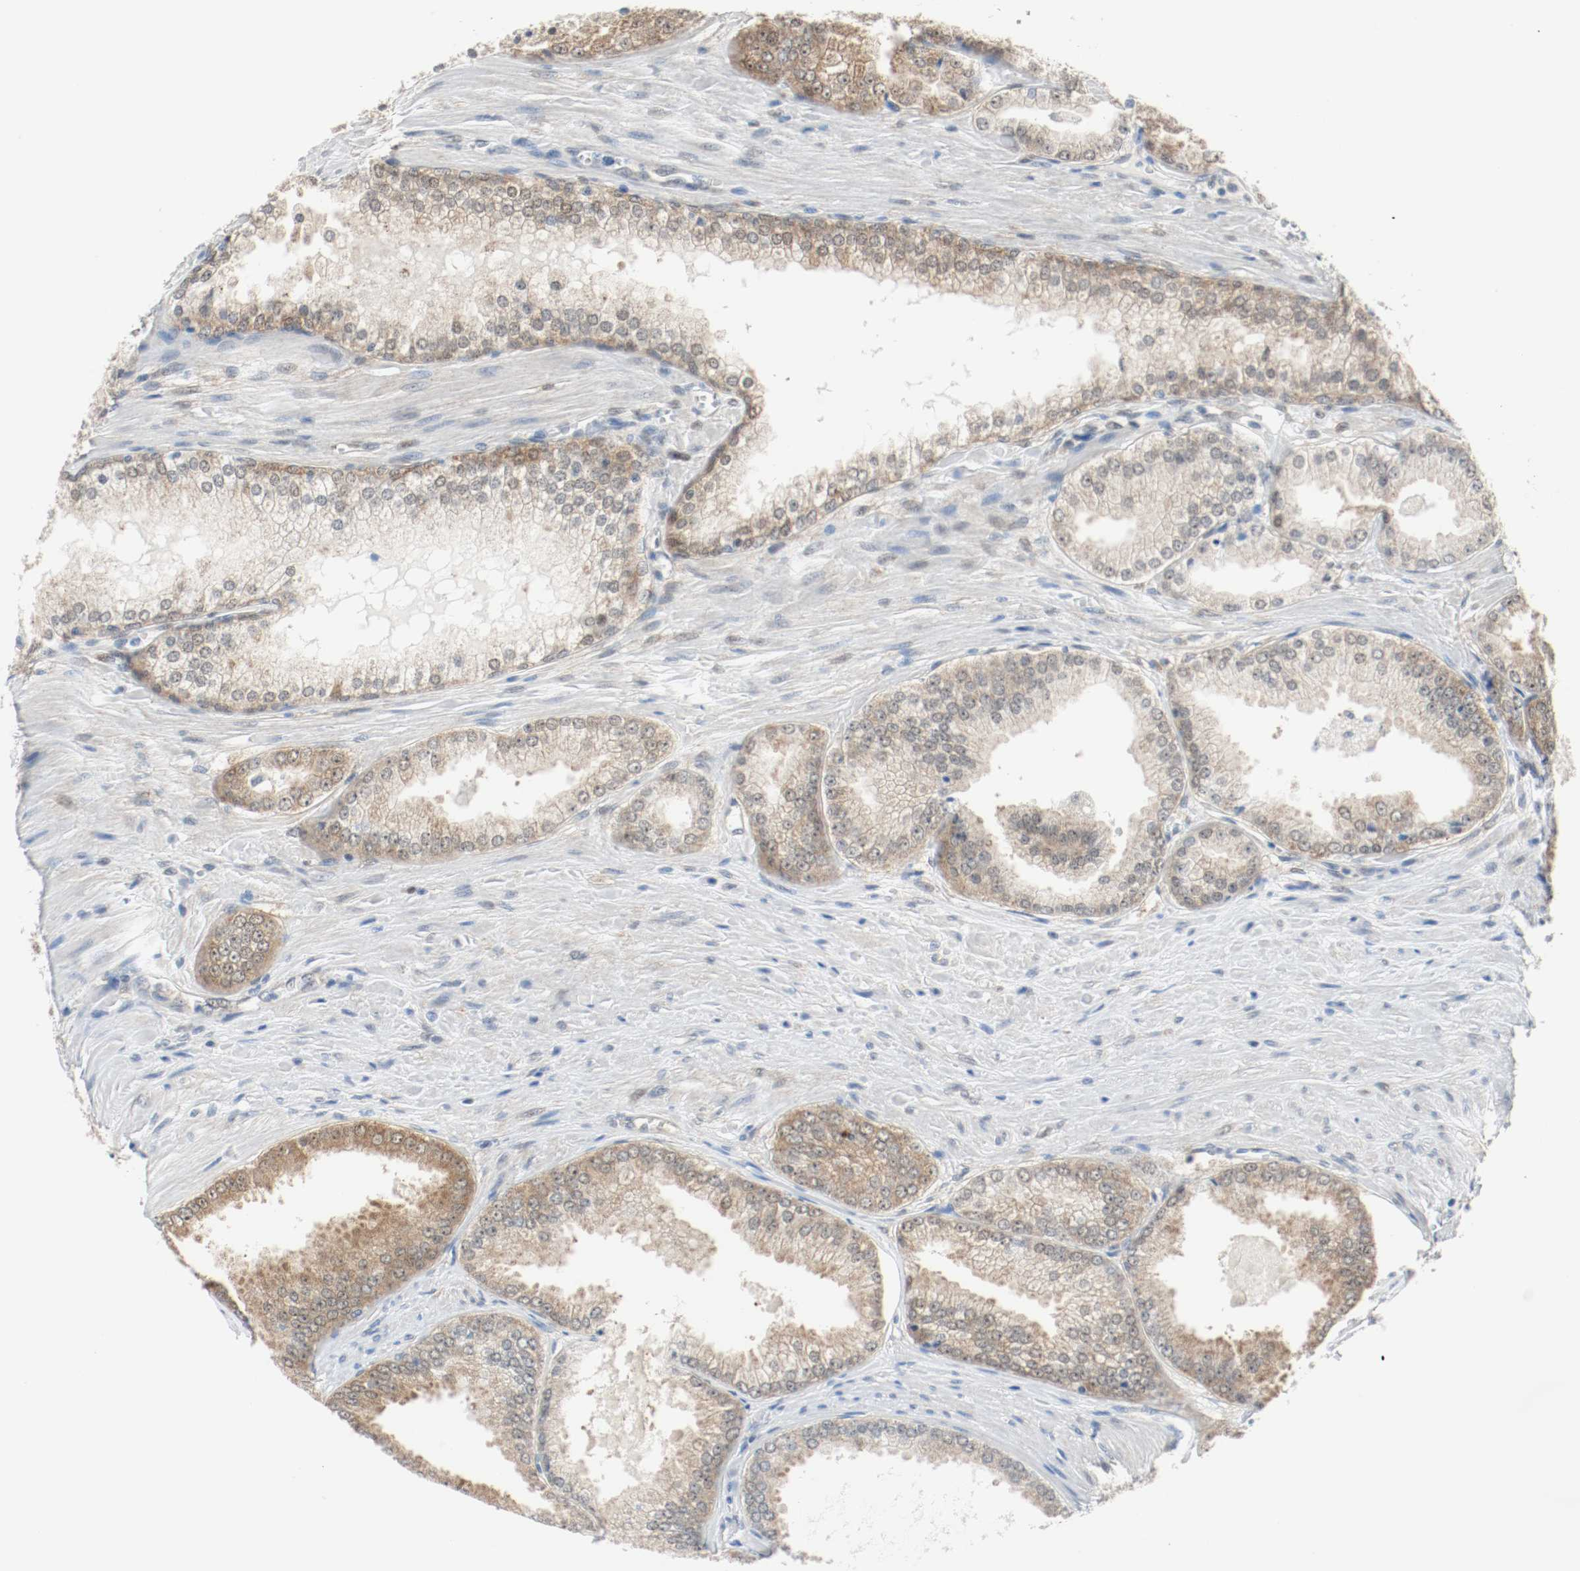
{"staining": {"intensity": "weak", "quantity": ">75%", "location": "cytoplasmic/membranous,nuclear"}, "tissue": "prostate cancer", "cell_type": "Tumor cells", "image_type": "cancer", "snomed": [{"axis": "morphology", "description": "Adenocarcinoma, High grade"}, {"axis": "topography", "description": "Prostate"}], "caption": "Protein expression analysis of prostate cancer (adenocarcinoma (high-grade)) demonstrates weak cytoplasmic/membranous and nuclear expression in approximately >75% of tumor cells. The staining is performed using DAB (3,3'-diaminobenzidine) brown chromogen to label protein expression. The nuclei are counter-stained blue using hematoxylin.", "gene": "PPME1", "patient": {"sex": "male", "age": 61}}